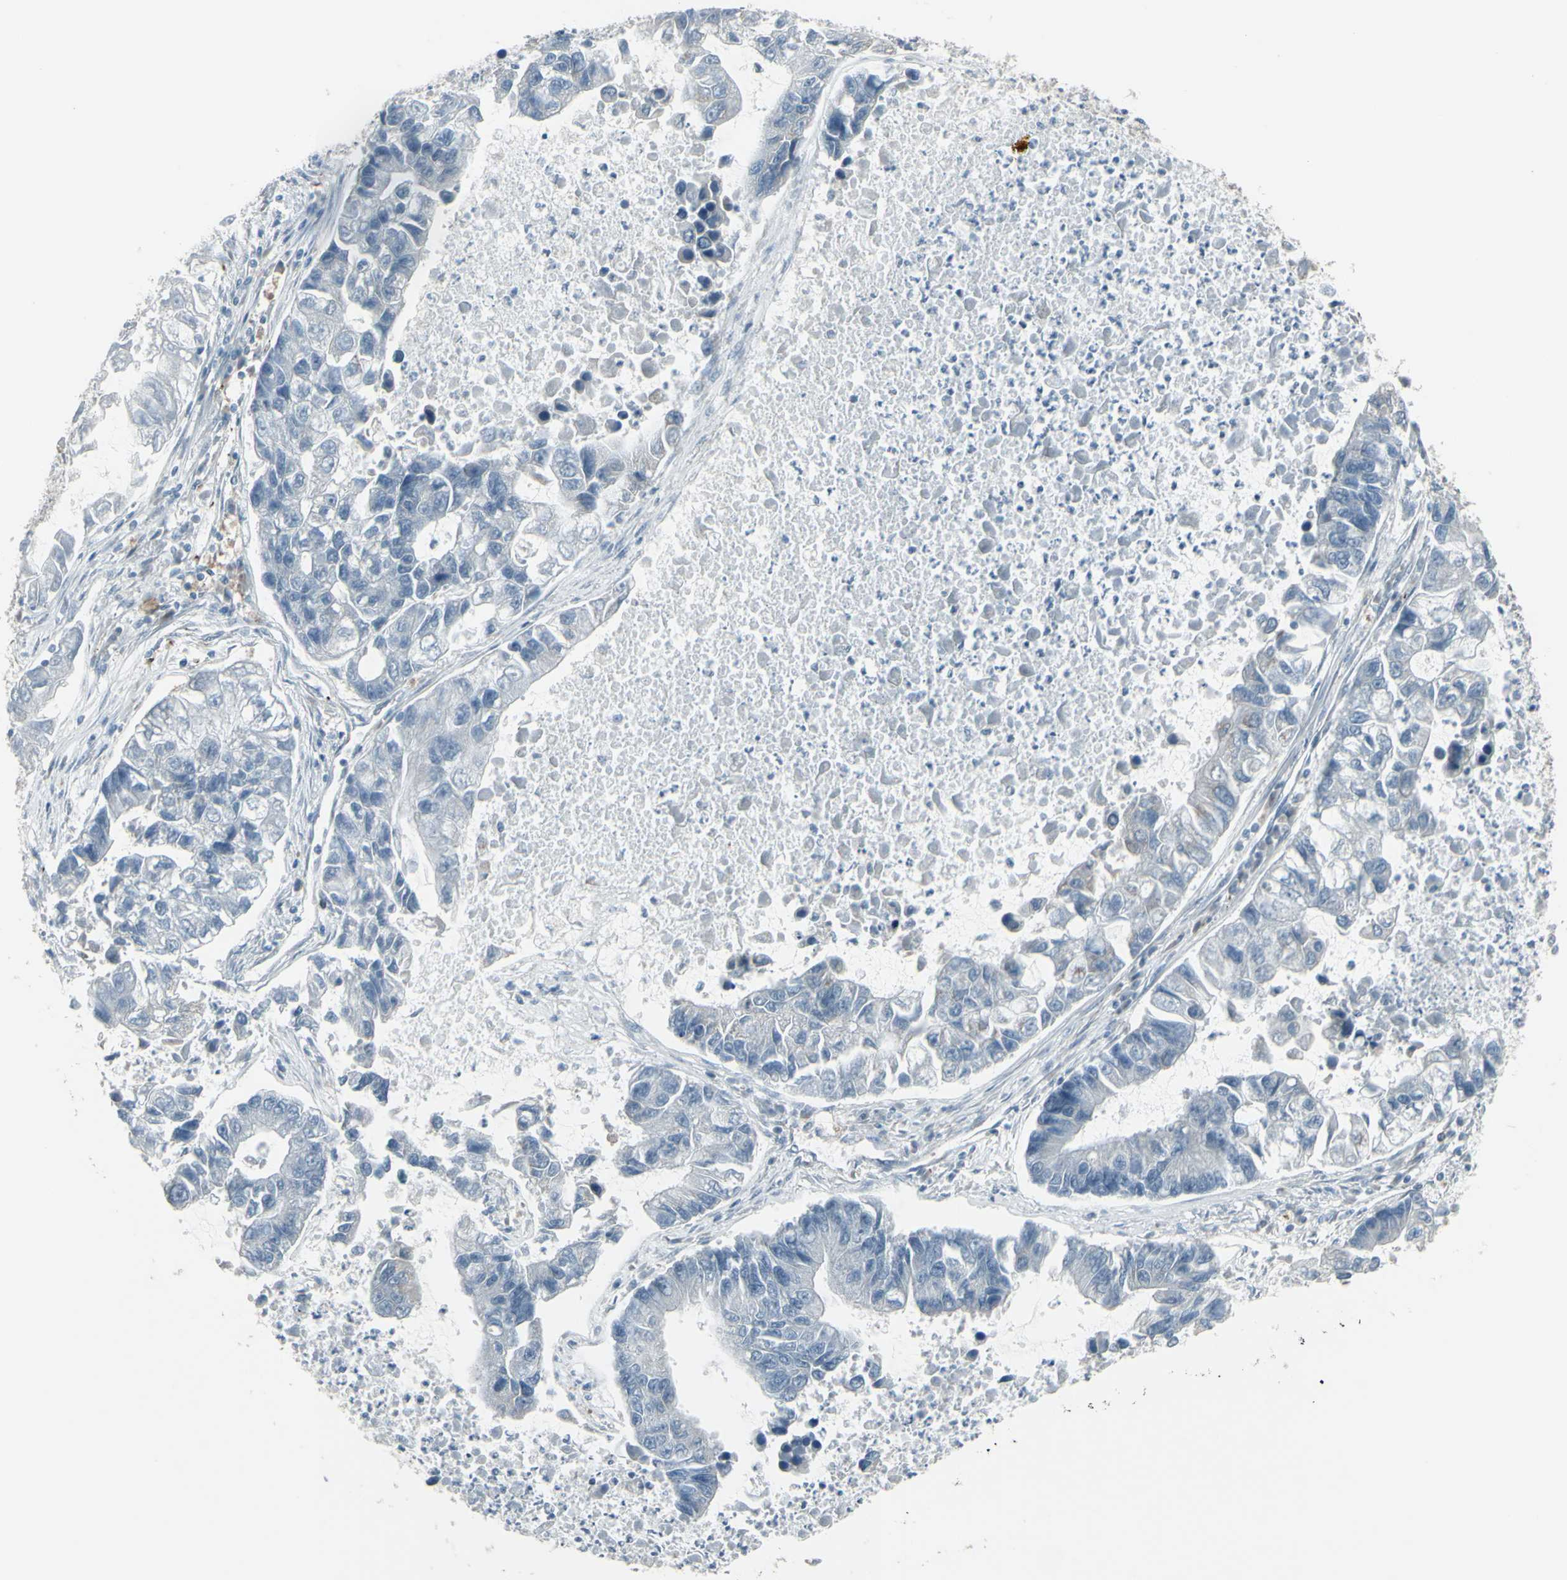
{"staining": {"intensity": "negative", "quantity": "none", "location": "none"}, "tissue": "lung cancer", "cell_type": "Tumor cells", "image_type": "cancer", "snomed": [{"axis": "morphology", "description": "Adenocarcinoma, NOS"}, {"axis": "topography", "description": "Lung"}], "caption": "This histopathology image is of lung cancer (adenocarcinoma) stained with immunohistochemistry (IHC) to label a protein in brown with the nuclei are counter-stained blue. There is no positivity in tumor cells.", "gene": "CD79B", "patient": {"sex": "female", "age": 51}}